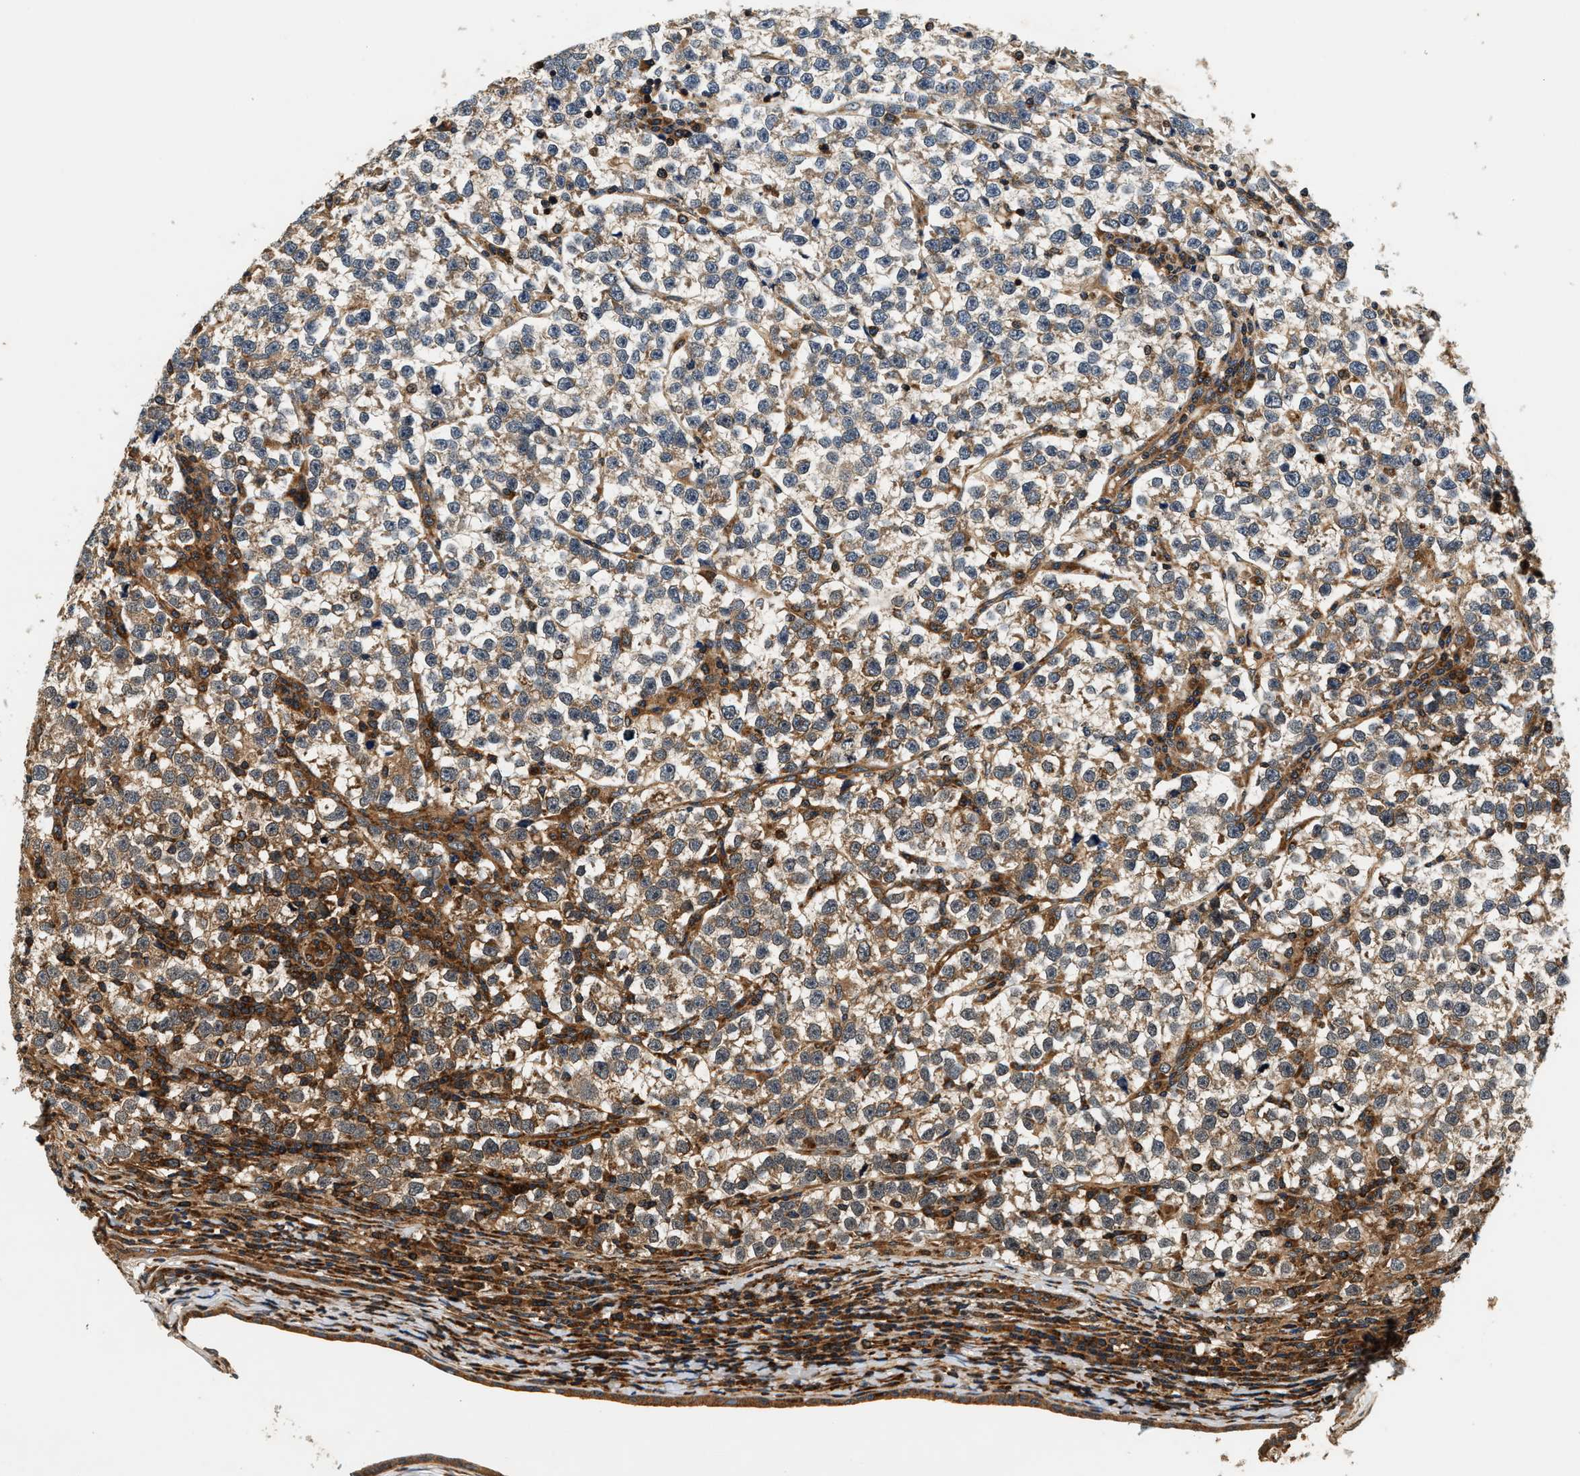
{"staining": {"intensity": "moderate", "quantity": ">75%", "location": "cytoplasmic/membranous"}, "tissue": "testis cancer", "cell_type": "Tumor cells", "image_type": "cancer", "snomed": [{"axis": "morphology", "description": "Normal tissue, NOS"}, {"axis": "morphology", "description": "Seminoma, NOS"}, {"axis": "topography", "description": "Testis"}], "caption": "Testis cancer (seminoma) tissue shows moderate cytoplasmic/membranous staining in approximately >75% of tumor cells", "gene": "SAMD9", "patient": {"sex": "male", "age": 43}}